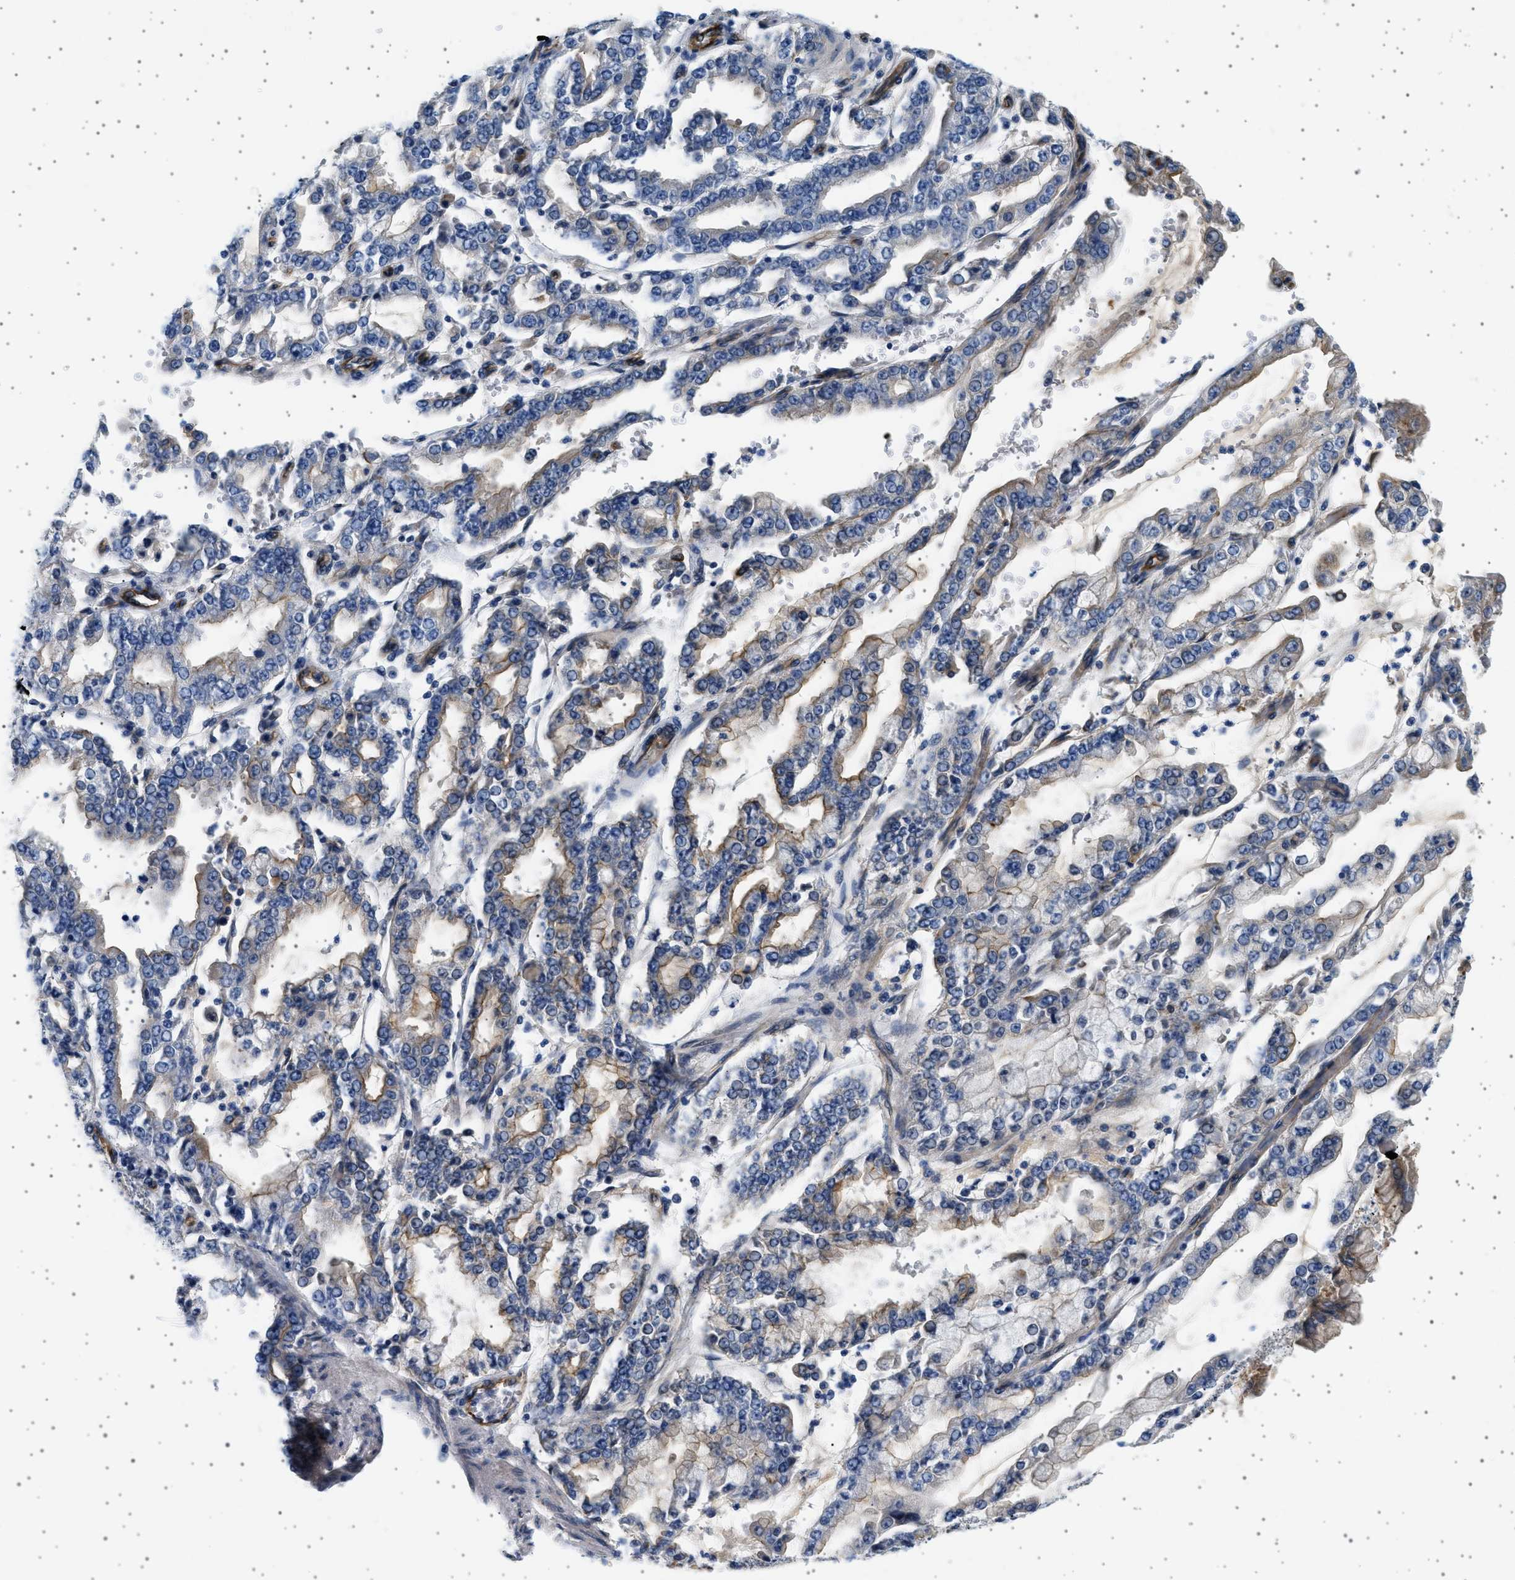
{"staining": {"intensity": "weak", "quantity": "25%-75%", "location": "cytoplasmic/membranous"}, "tissue": "stomach cancer", "cell_type": "Tumor cells", "image_type": "cancer", "snomed": [{"axis": "morphology", "description": "Adenocarcinoma, NOS"}, {"axis": "topography", "description": "Stomach"}], "caption": "Tumor cells show weak cytoplasmic/membranous positivity in approximately 25%-75% of cells in stomach cancer. (DAB IHC, brown staining for protein, blue staining for nuclei).", "gene": "PLPP6", "patient": {"sex": "male", "age": 76}}